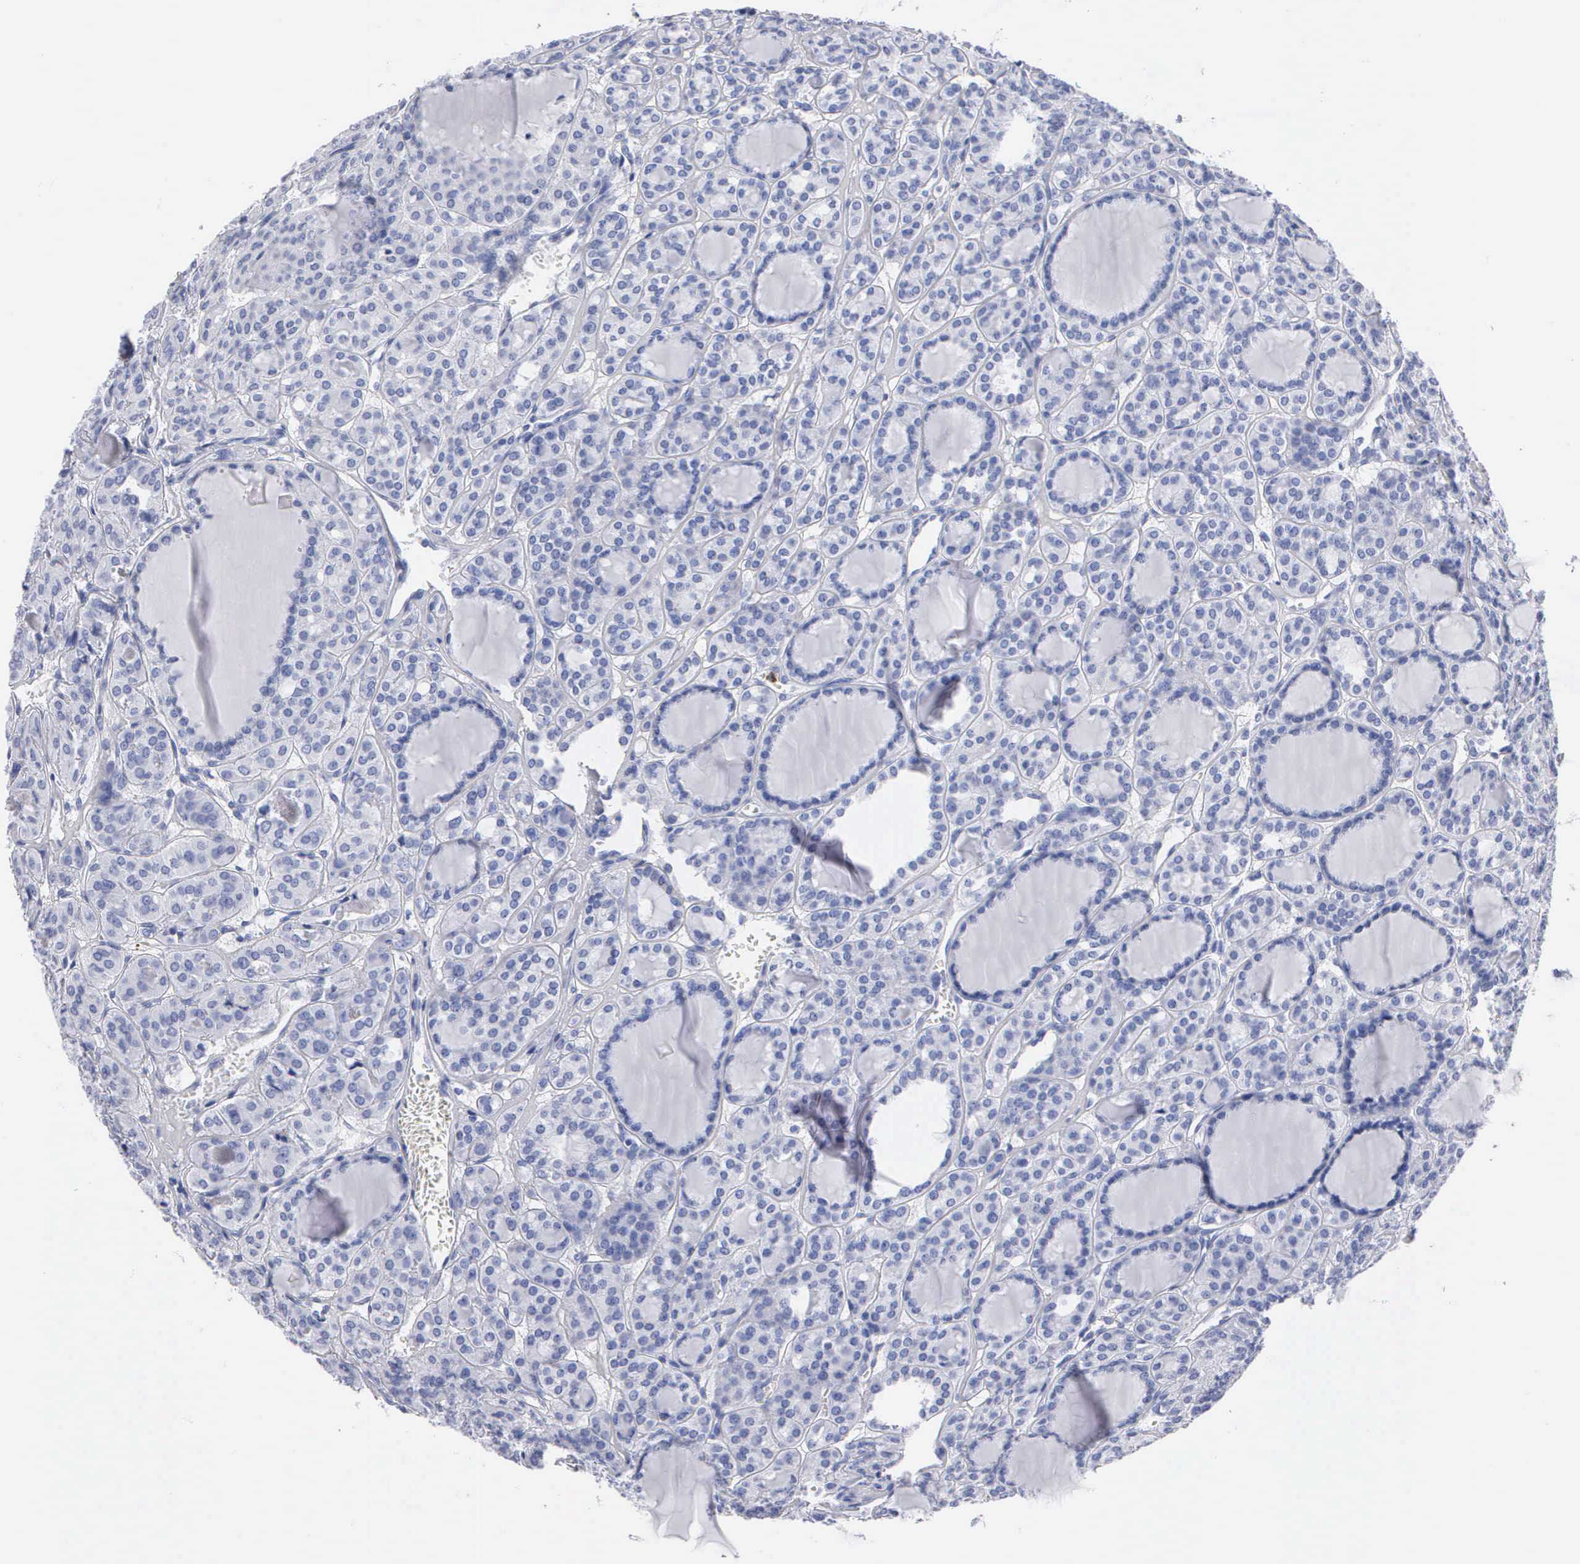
{"staining": {"intensity": "negative", "quantity": "none", "location": "none"}, "tissue": "thyroid cancer", "cell_type": "Tumor cells", "image_type": "cancer", "snomed": [{"axis": "morphology", "description": "Follicular adenoma carcinoma, NOS"}, {"axis": "topography", "description": "Thyroid gland"}], "caption": "This histopathology image is of thyroid cancer (follicular adenoma carcinoma) stained with immunohistochemistry (IHC) to label a protein in brown with the nuclei are counter-stained blue. There is no staining in tumor cells. The staining is performed using DAB brown chromogen with nuclei counter-stained in using hematoxylin.", "gene": "CTSG", "patient": {"sex": "female", "age": 71}}